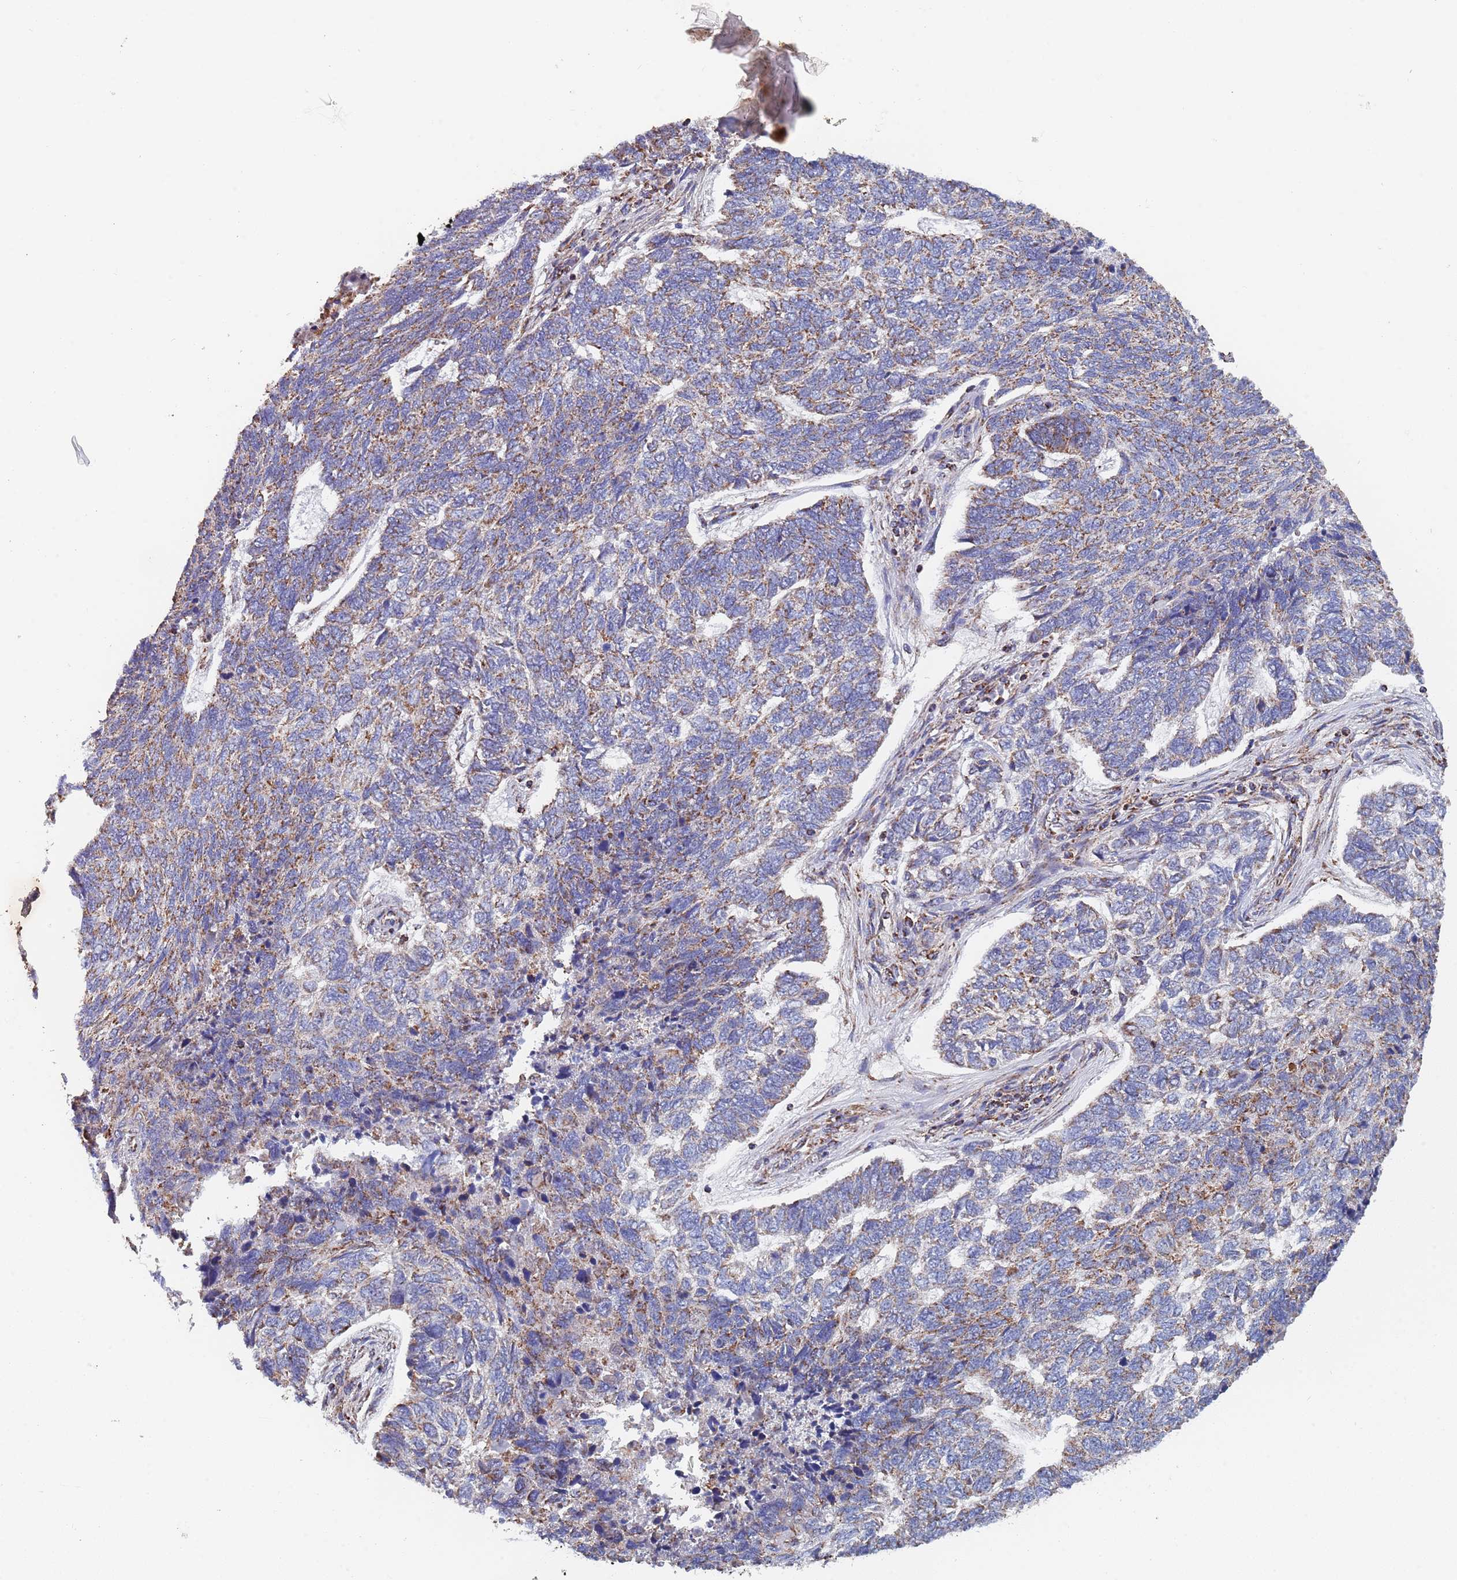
{"staining": {"intensity": "moderate", "quantity": "25%-75%", "location": "cytoplasmic/membranous"}, "tissue": "skin cancer", "cell_type": "Tumor cells", "image_type": "cancer", "snomed": [{"axis": "morphology", "description": "Basal cell carcinoma"}, {"axis": "topography", "description": "Skin"}], "caption": "Immunohistochemical staining of skin basal cell carcinoma shows moderate cytoplasmic/membranous protein staining in about 25%-75% of tumor cells.", "gene": "PGP", "patient": {"sex": "female", "age": 65}}